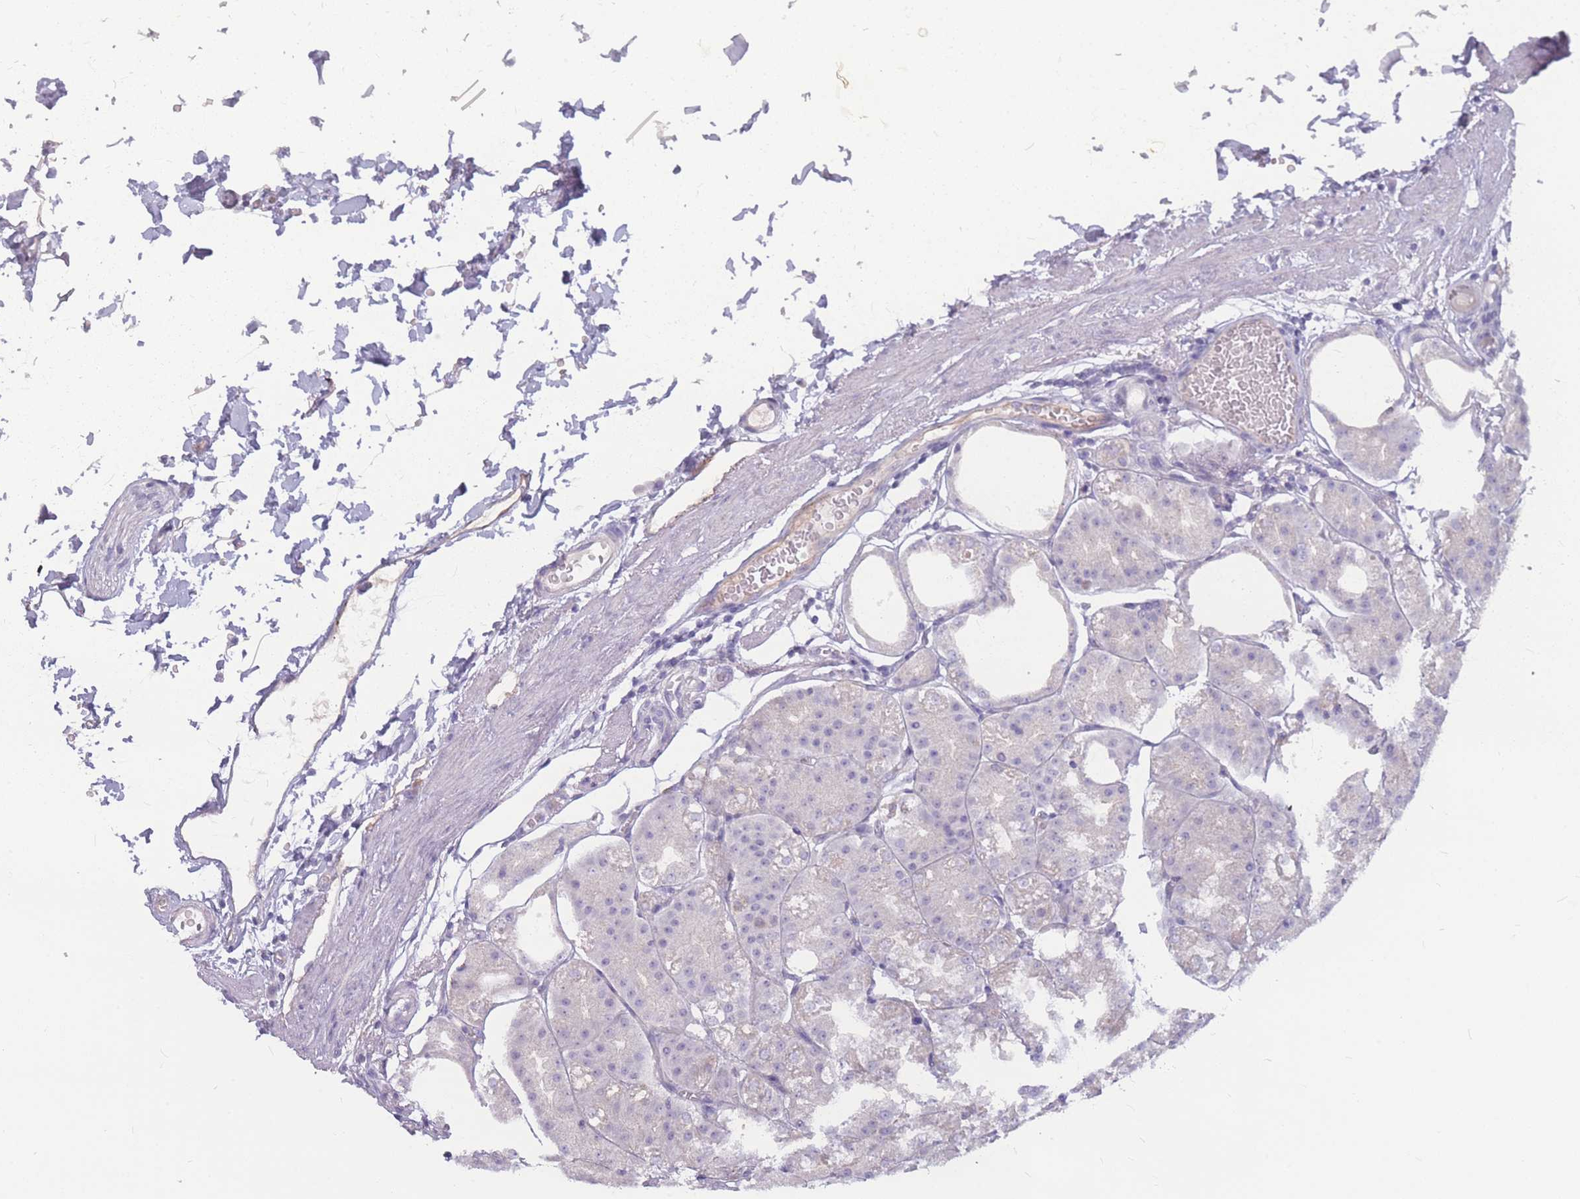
{"staining": {"intensity": "moderate", "quantity": "25%-75%", "location": "cytoplasmic/membranous"}, "tissue": "stomach", "cell_type": "Glandular cells", "image_type": "normal", "snomed": [{"axis": "morphology", "description": "Normal tissue, NOS"}, {"axis": "topography", "description": "Stomach, lower"}], "caption": "Human stomach stained for a protein (brown) reveals moderate cytoplasmic/membranous positive positivity in about 25%-75% of glandular cells.", "gene": "GNA11", "patient": {"sex": "male", "age": 71}}